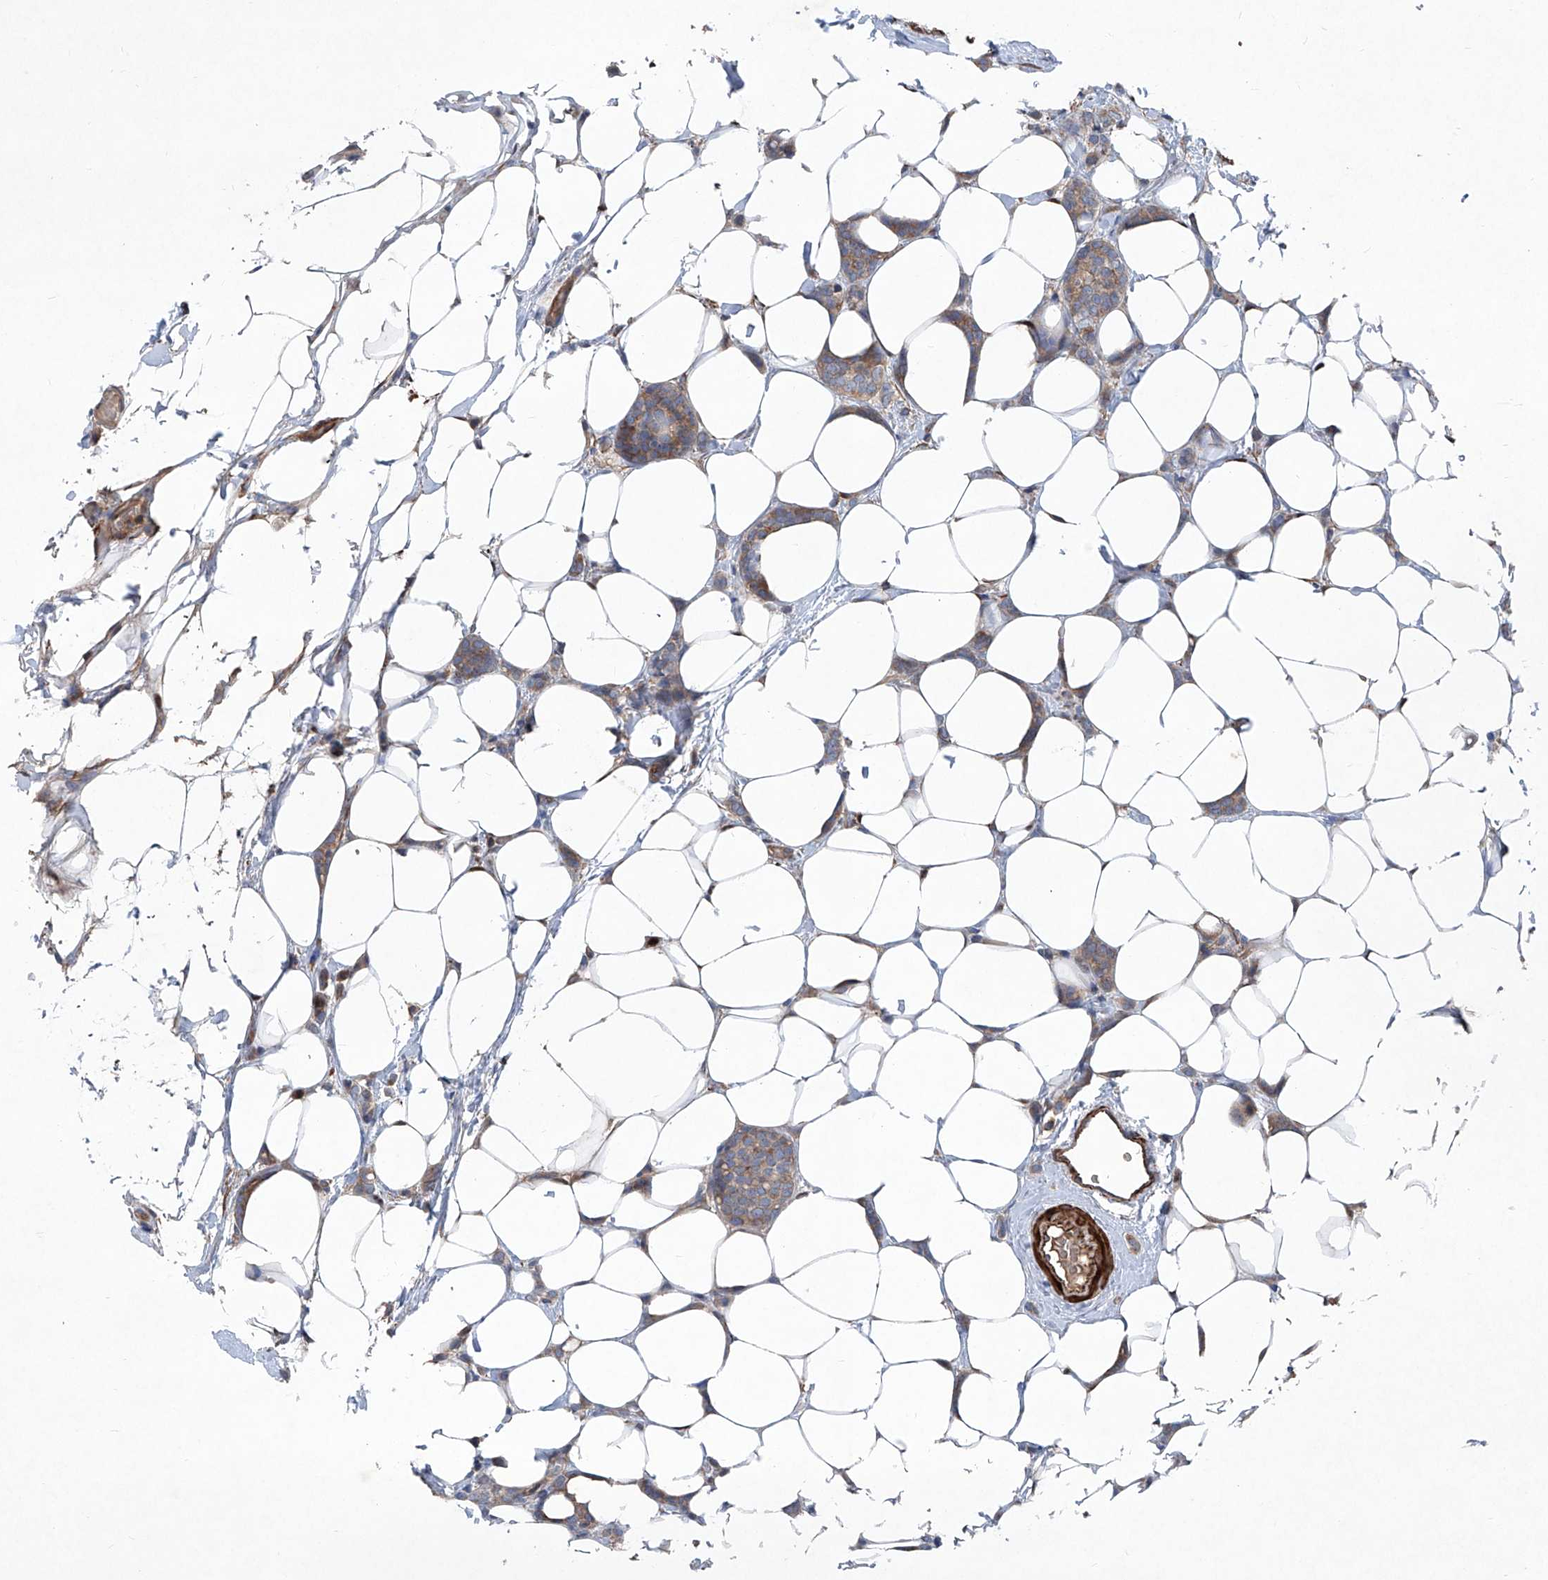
{"staining": {"intensity": "weak", "quantity": ">75%", "location": "cytoplasmic/membranous"}, "tissue": "breast cancer", "cell_type": "Tumor cells", "image_type": "cancer", "snomed": [{"axis": "morphology", "description": "Lobular carcinoma"}, {"axis": "topography", "description": "Breast"}], "caption": "Lobular carcinoma (breast) was stained to show a protein in brown. There is low levels of weak cytoplasmic/membranous staining in about >75% of tumor cells. Using DAB (3,3'-diaminobenzidine) (brown) and hematoxylin (blue) stains, captured at high magnification using brightfield microscopy.", "gene": "NT5C3A", "patient": {"sex": "female", "age": 50}}